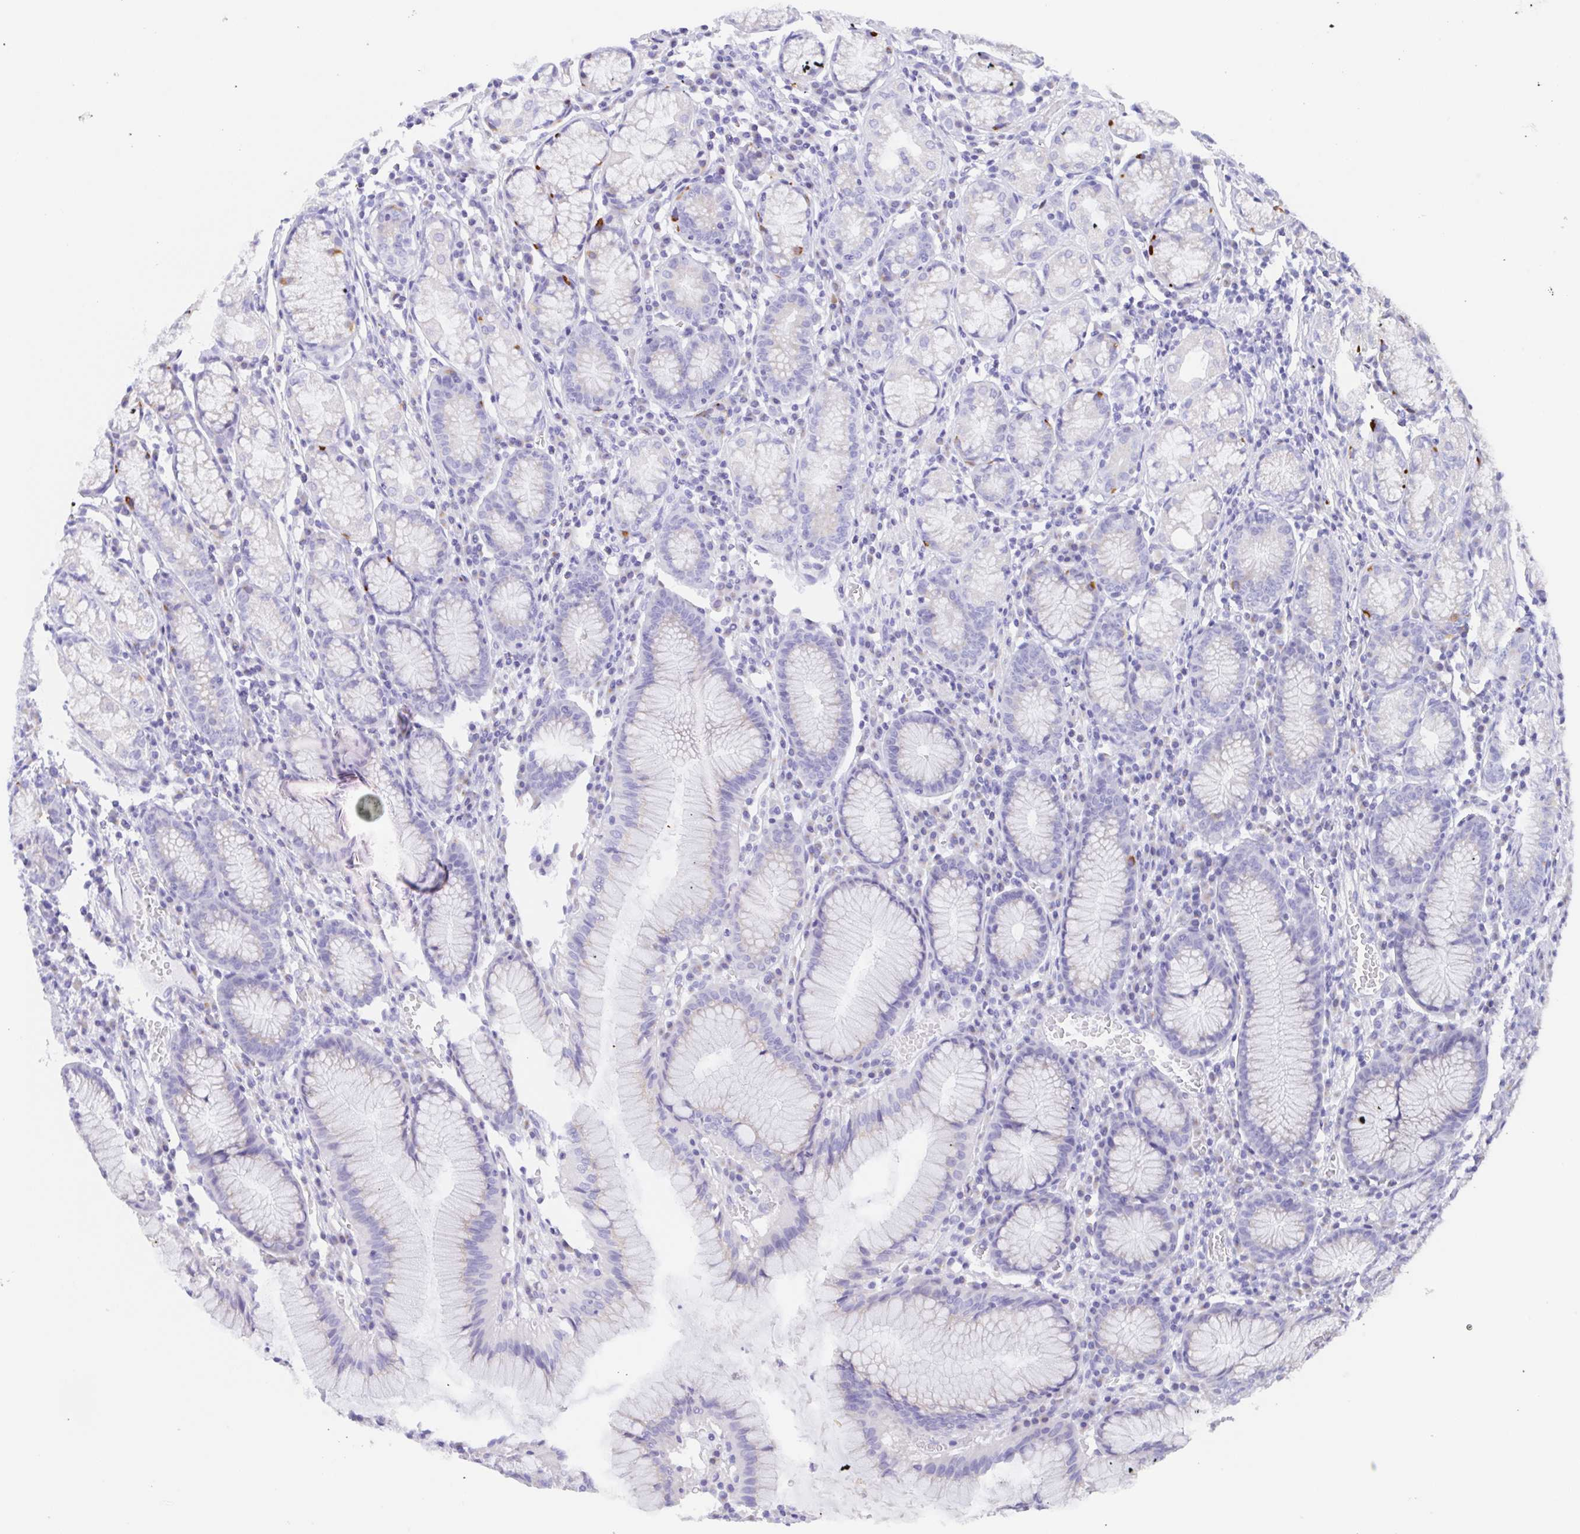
{"staining": {"intensity": "moderate", "quantity": "<25%", "location": "cytoplasmic/membranous"}, "tissue": "stomach", "cell_type": "Glandular cells", "image_type": "normal", "snomed": [{"axis": "morphology", "description": "Normal tissue, NOS"}, {"axis": "topography", "description": "Stomach"}], "caption": "About <25% of glandular cells in normal stomach demonstrate moderate cytoplasmic/membranous protein positivity as visualized by brown immunohistochemical staining.", "gene": "SCG3", "patient": {"sex": "male", "age": 55}}